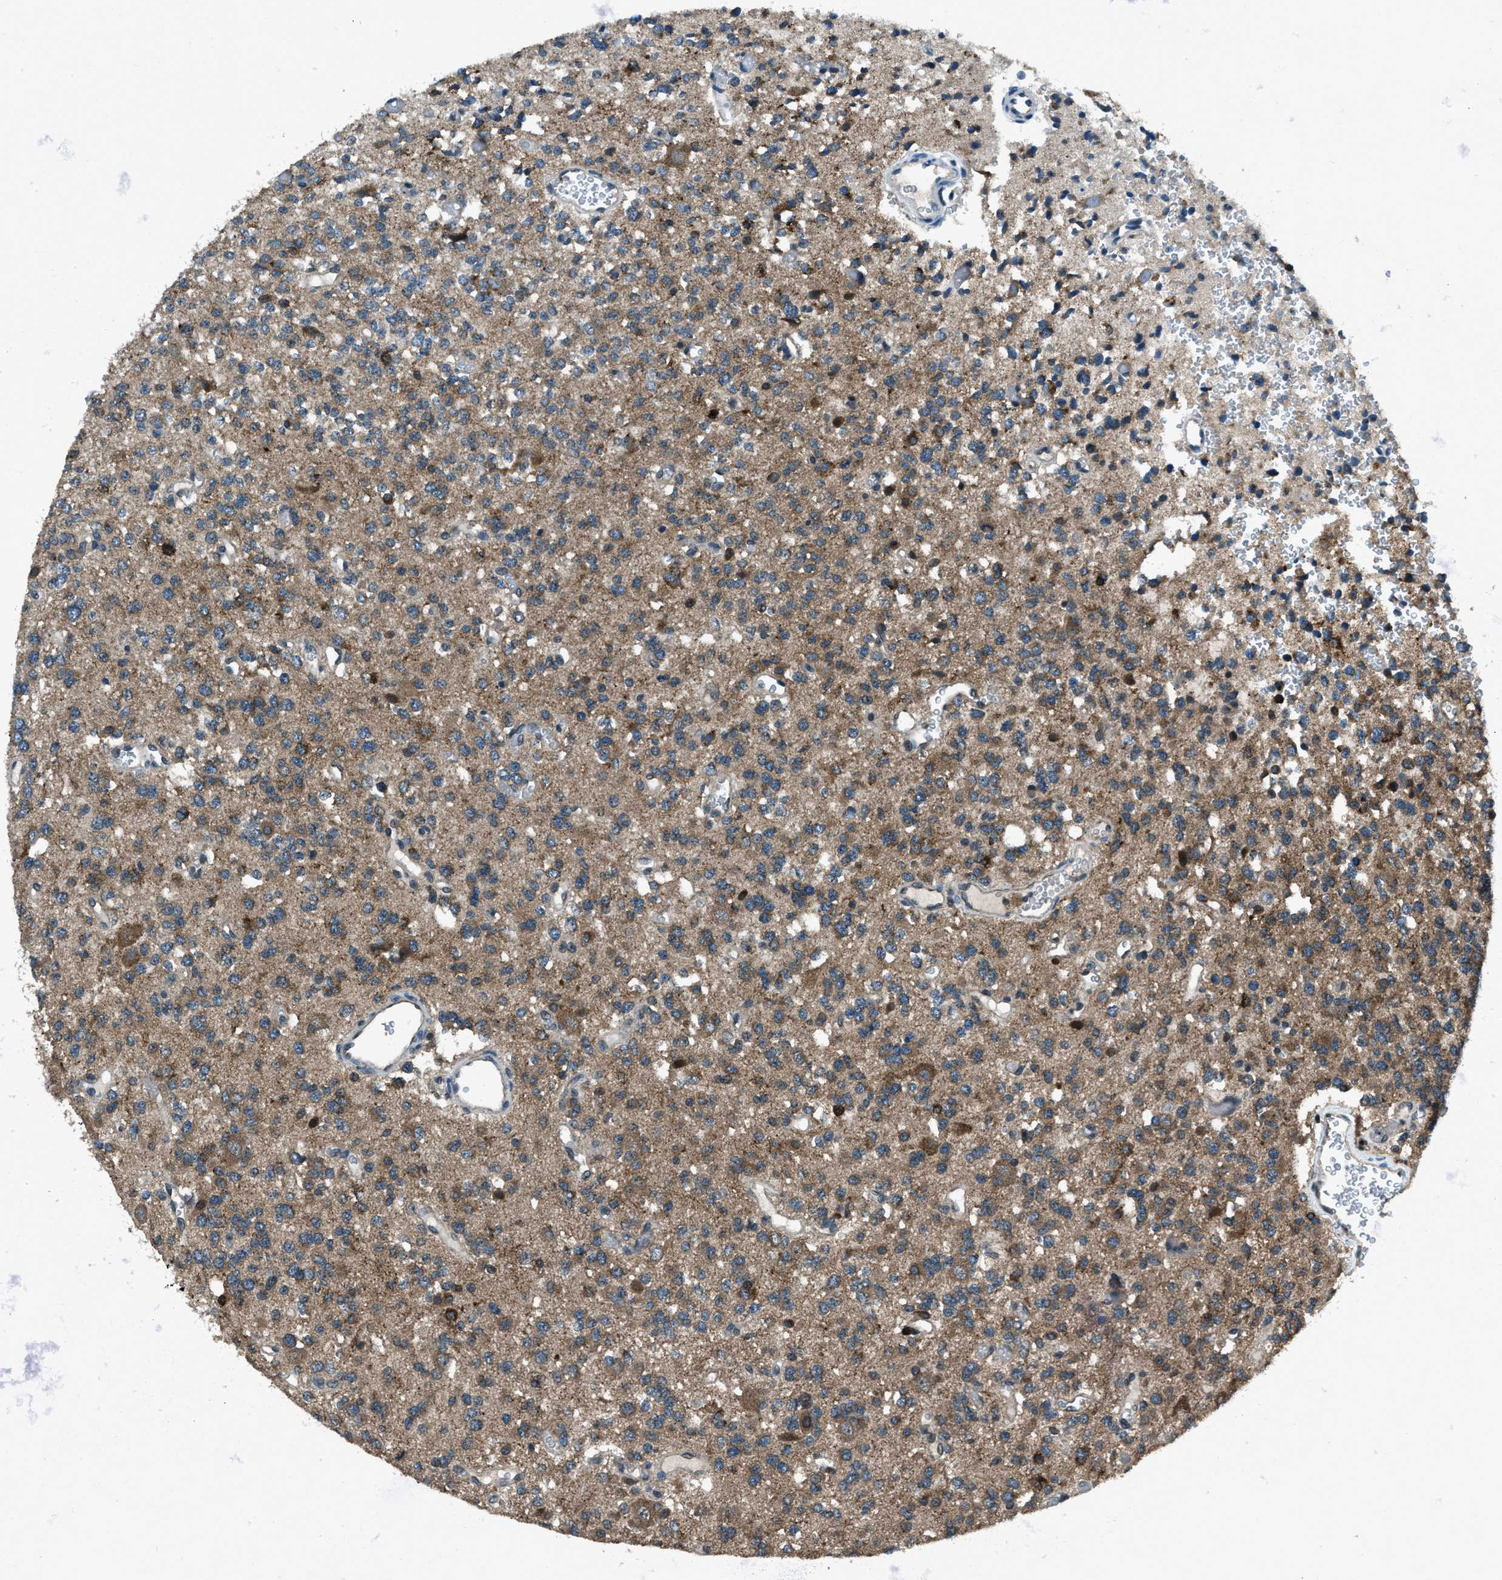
{"staining": {"intensity": "moderate", "quantity": ">75%", "location": "cytoplasmic/membranous"}, "tissue": "glioma", "cell_type": "Tumor cells", "image_type": "cancer", "snomed": [{"axis": "morphology", "description": "Glioma, malignant, Low grade"}, {"axis": "topography", "description": "Brain"}], "caption": "Immunohistochemical staining of human malignant glioma (low-grade) exhibits moderate cytoplasmic/membranous protein expression in approximately >75% of tumor cells.", "gene": "TRIM4", "patient": {"sex": "male", "age": 38}}